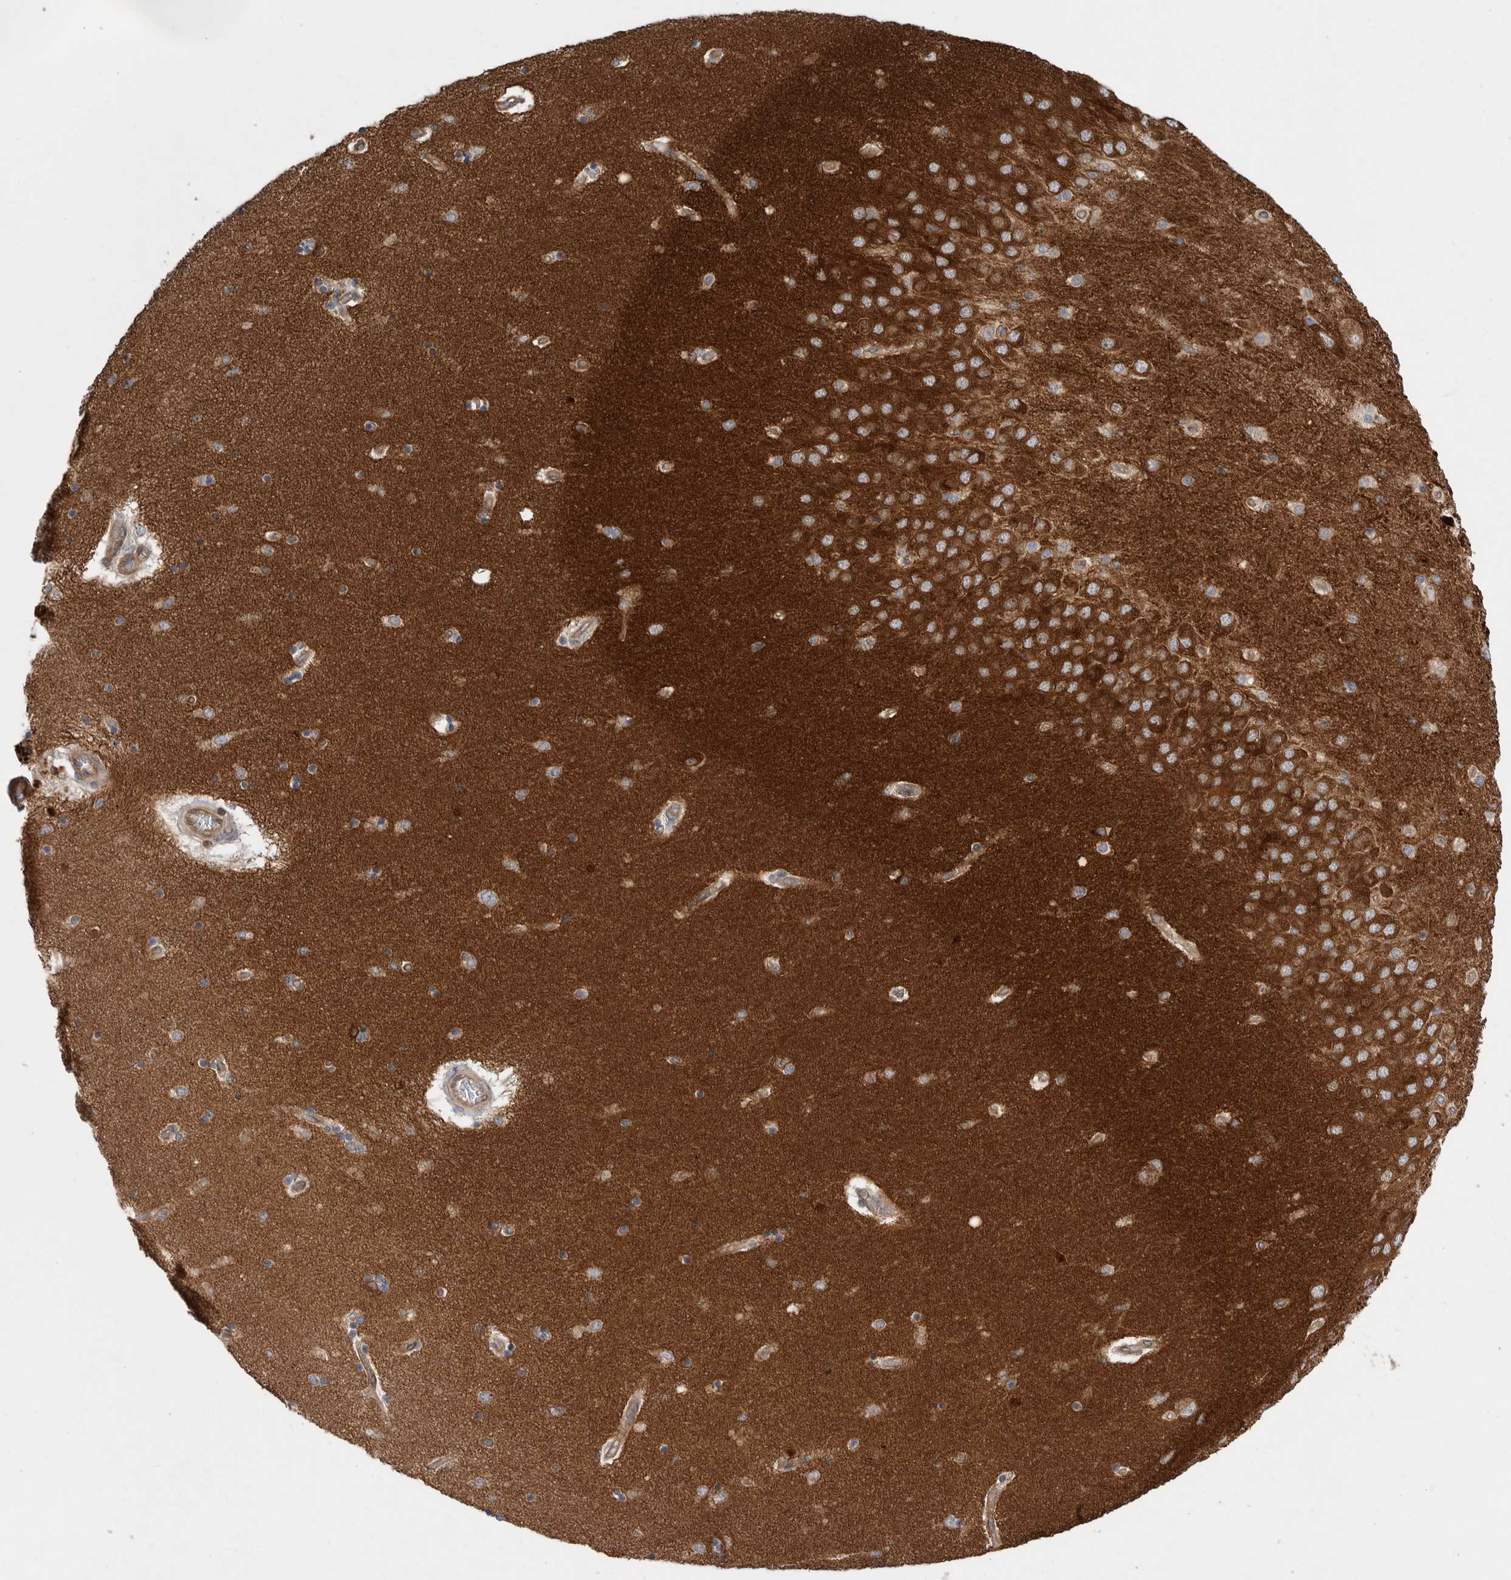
{"staining": {"intensity": "moderate", "quantity": ">75%", "location": "cytoplasmic/membranous"}, "tissue": "hippocampus", "cell_type": "Glial cells", "image_type": "normal", "snomed": [{"axis": "morphology", "description": "Normal tissue, NOS"}, {"axis": "topography", "description": "Hippocampus"}], "caption": "The histopathology image demonstrates a brown stain indicating the presence of a protein in the cytoplasmic/membranous of glial cells in hippocampus.", "gene": "PRKCH", "patient": {"sex": "female", "age": 54}}